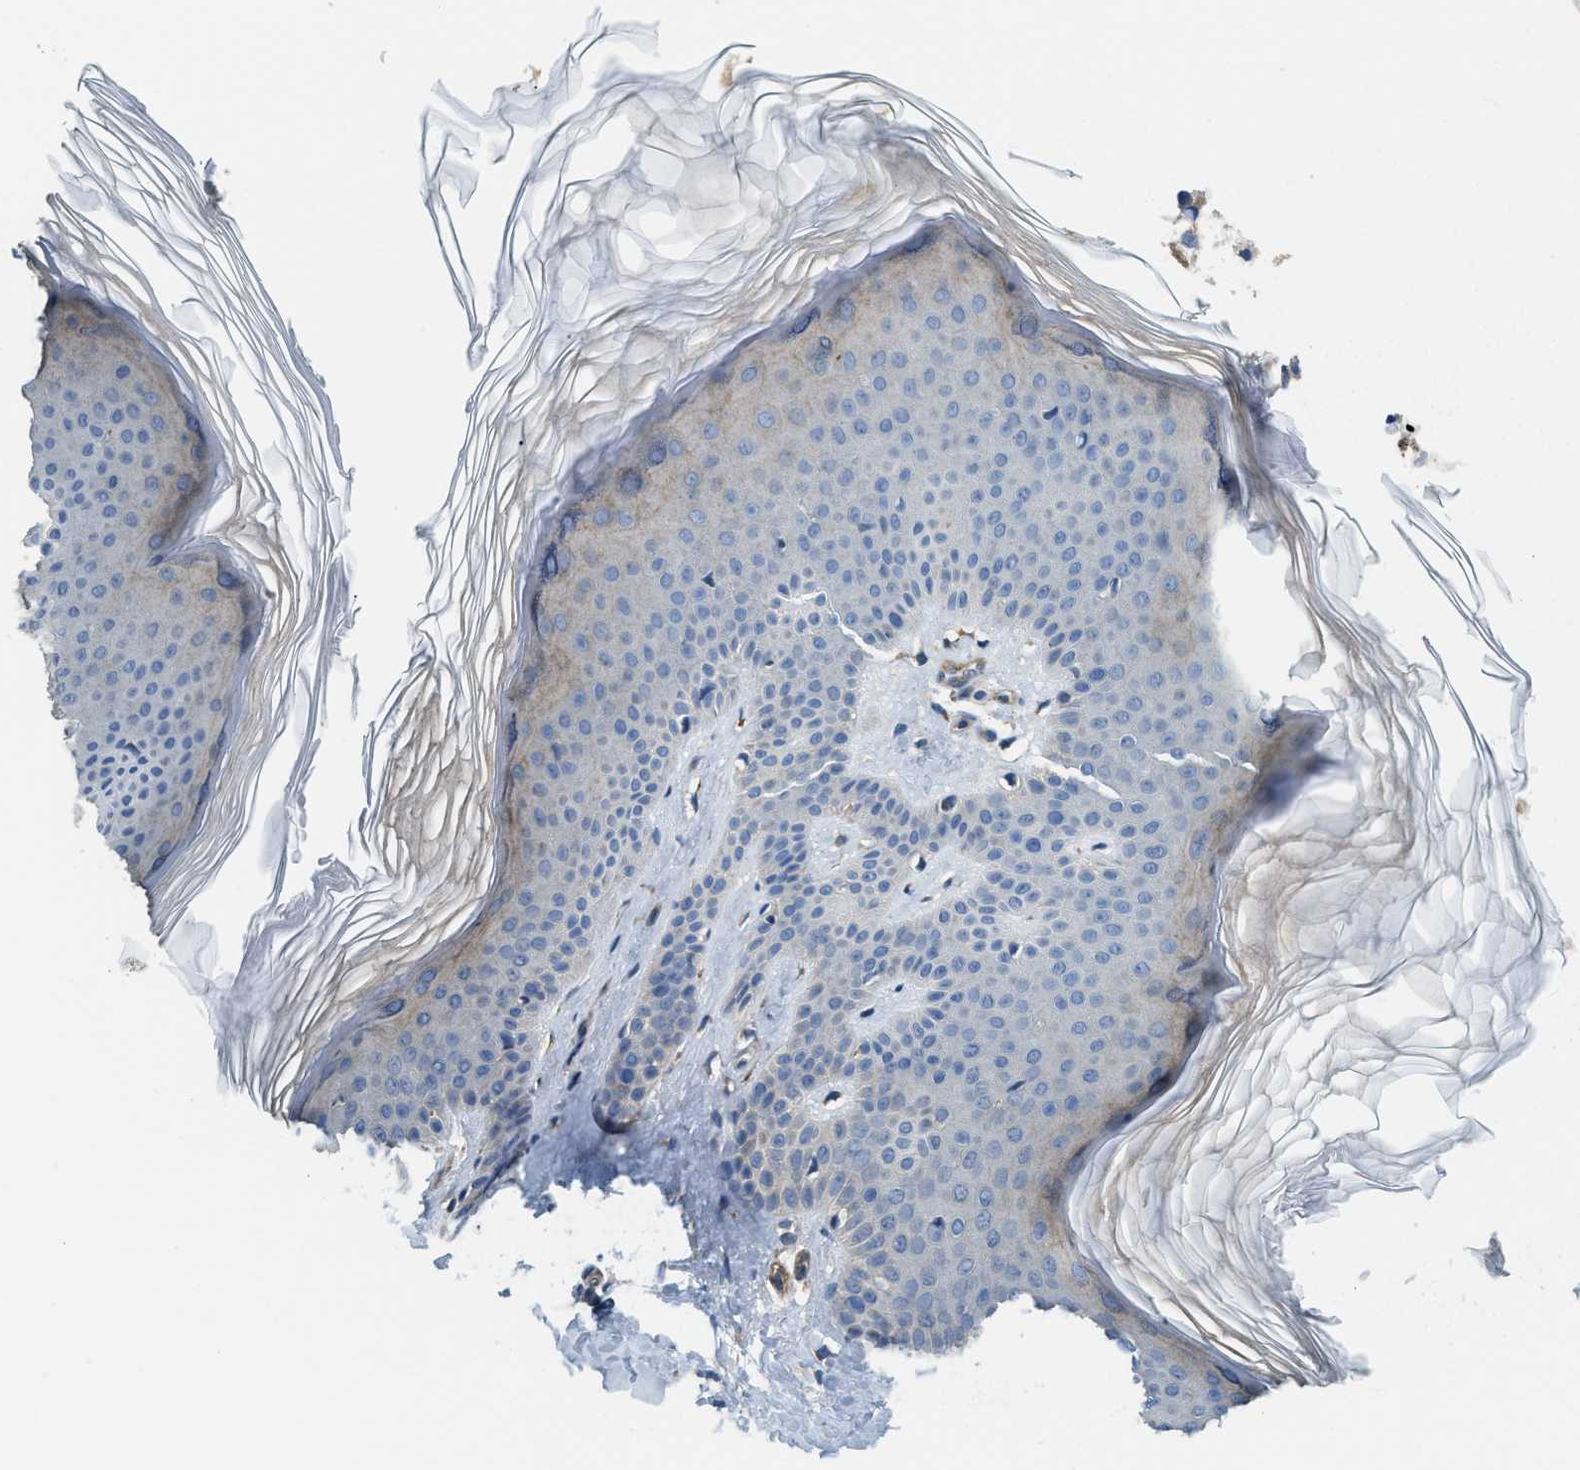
{"staining": {"intensity": "negative", "quantity": "none", "location": "none"}, "tissue": "skin", "cell_type": "Fibroblasts", "image_type": "normal", "snomed": [{"axis": "morphology", "description": "Normal tissue, NOS"}, {"axis": "morphology", "description": "Malignant melanoma, Metastatic site"}, {"axis": "topography", "description": "Skin"}], "caption": "Image shows no protein expression in fibroblasts of unremarkable skin.", "gene": "BMPR1A", "patient": {"sex": "male", "age": 41}}